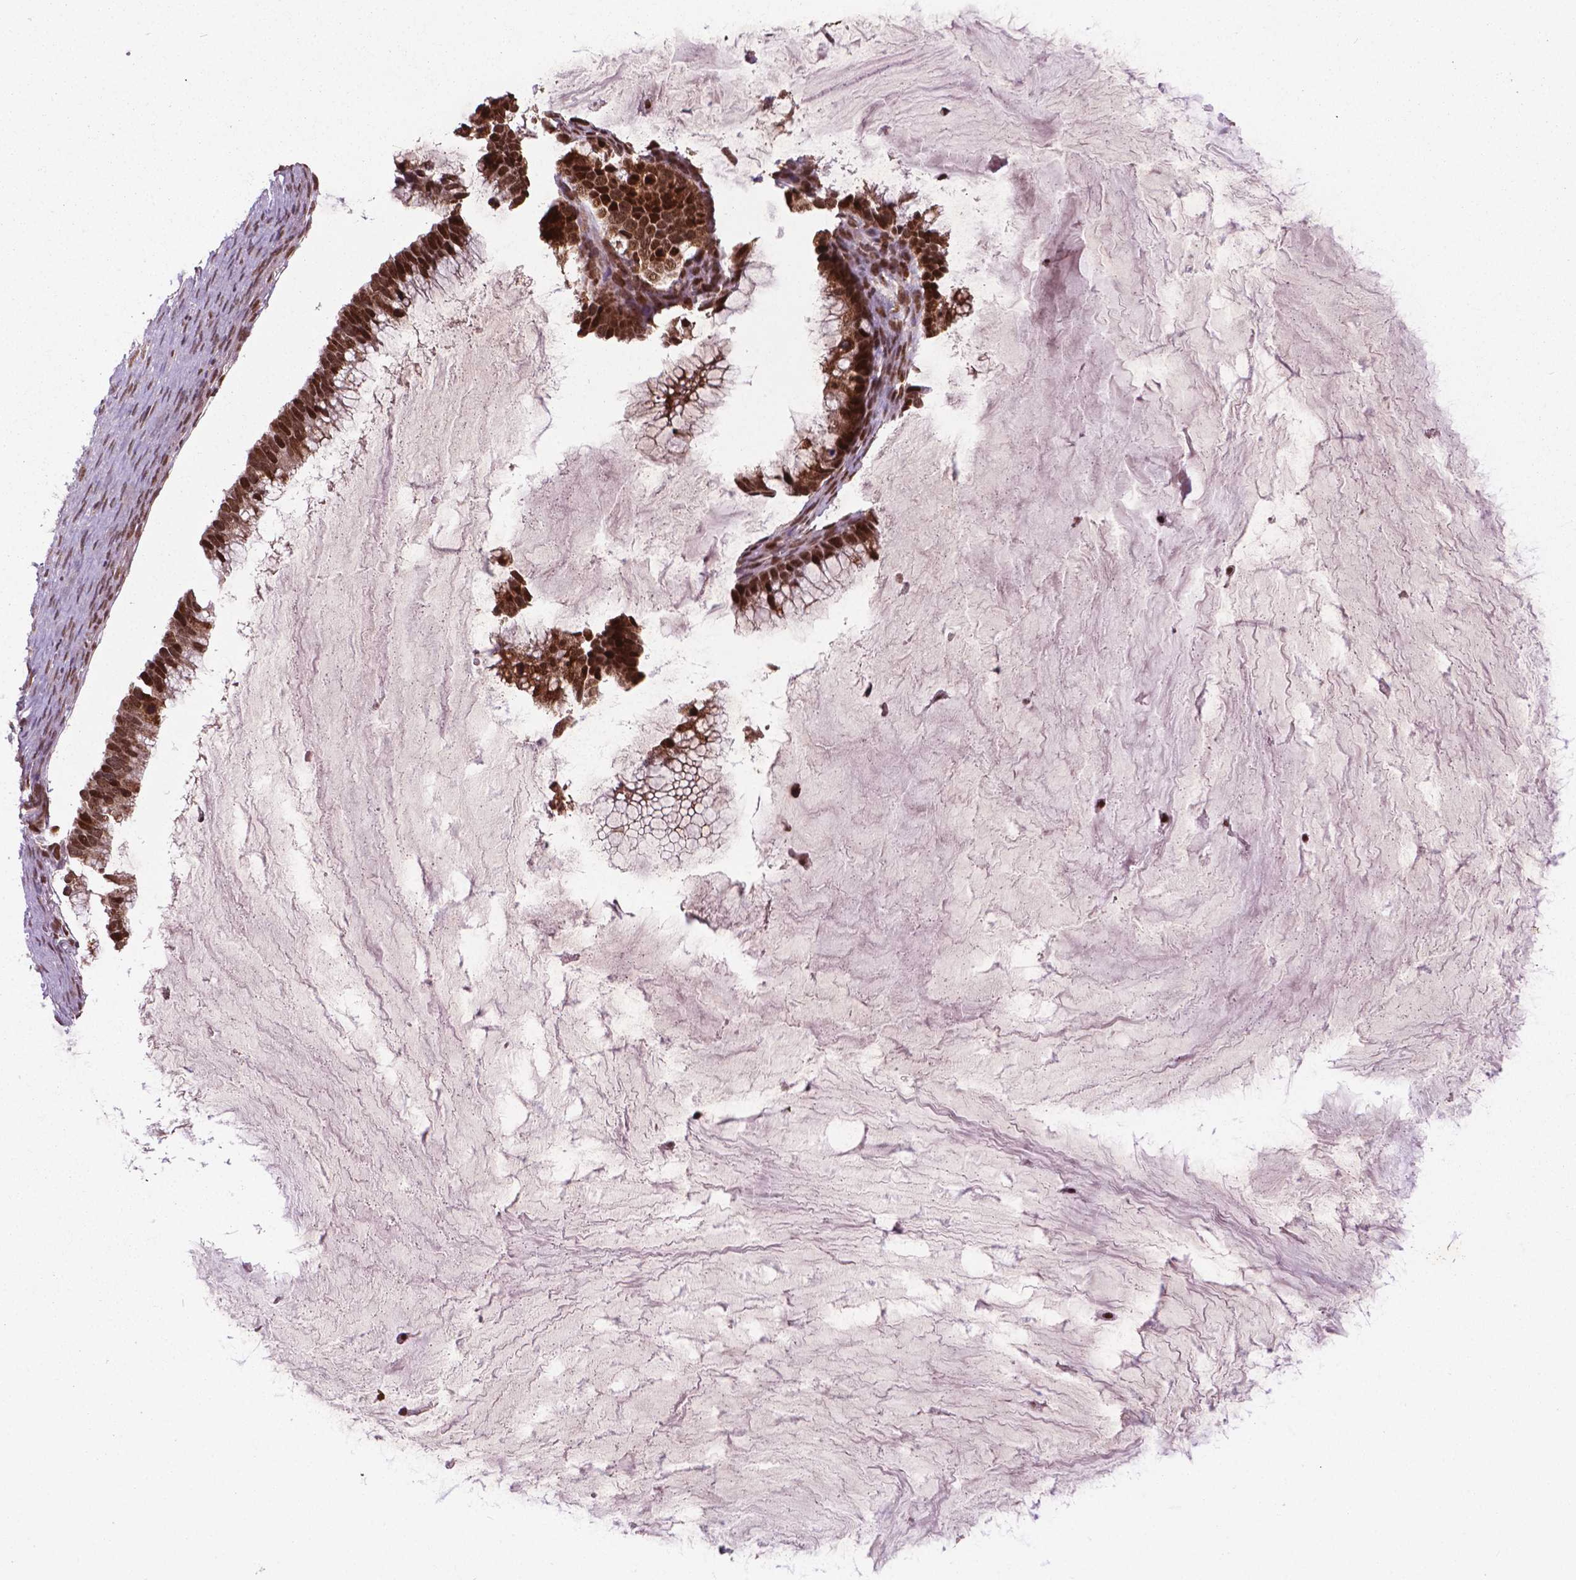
{"staining": {"intensity": "strong", "quantity": ">75%", "location": "nuclear"}, "tissue": "ovarian cancer", "cell_type": "Tumor cells", "image_type": "cancer", "snomed": [{"axis": "morphology", "description": "Cystadenocarcinoma, mucinous, NOS"}, {"axis": "topography", "description": "Ovary"}], "caption": "Brown immunohistochemical staining in human ovarian cancer (mucinous cystadenocarcinoma) displays strong nuclear staining in approximately >75% of tumor cells. Ihc stains the protein of interest in brown and the nuclei are stained blue.", "gene": "SIRT6", "patient": {"sex": "female", "age": 38}}